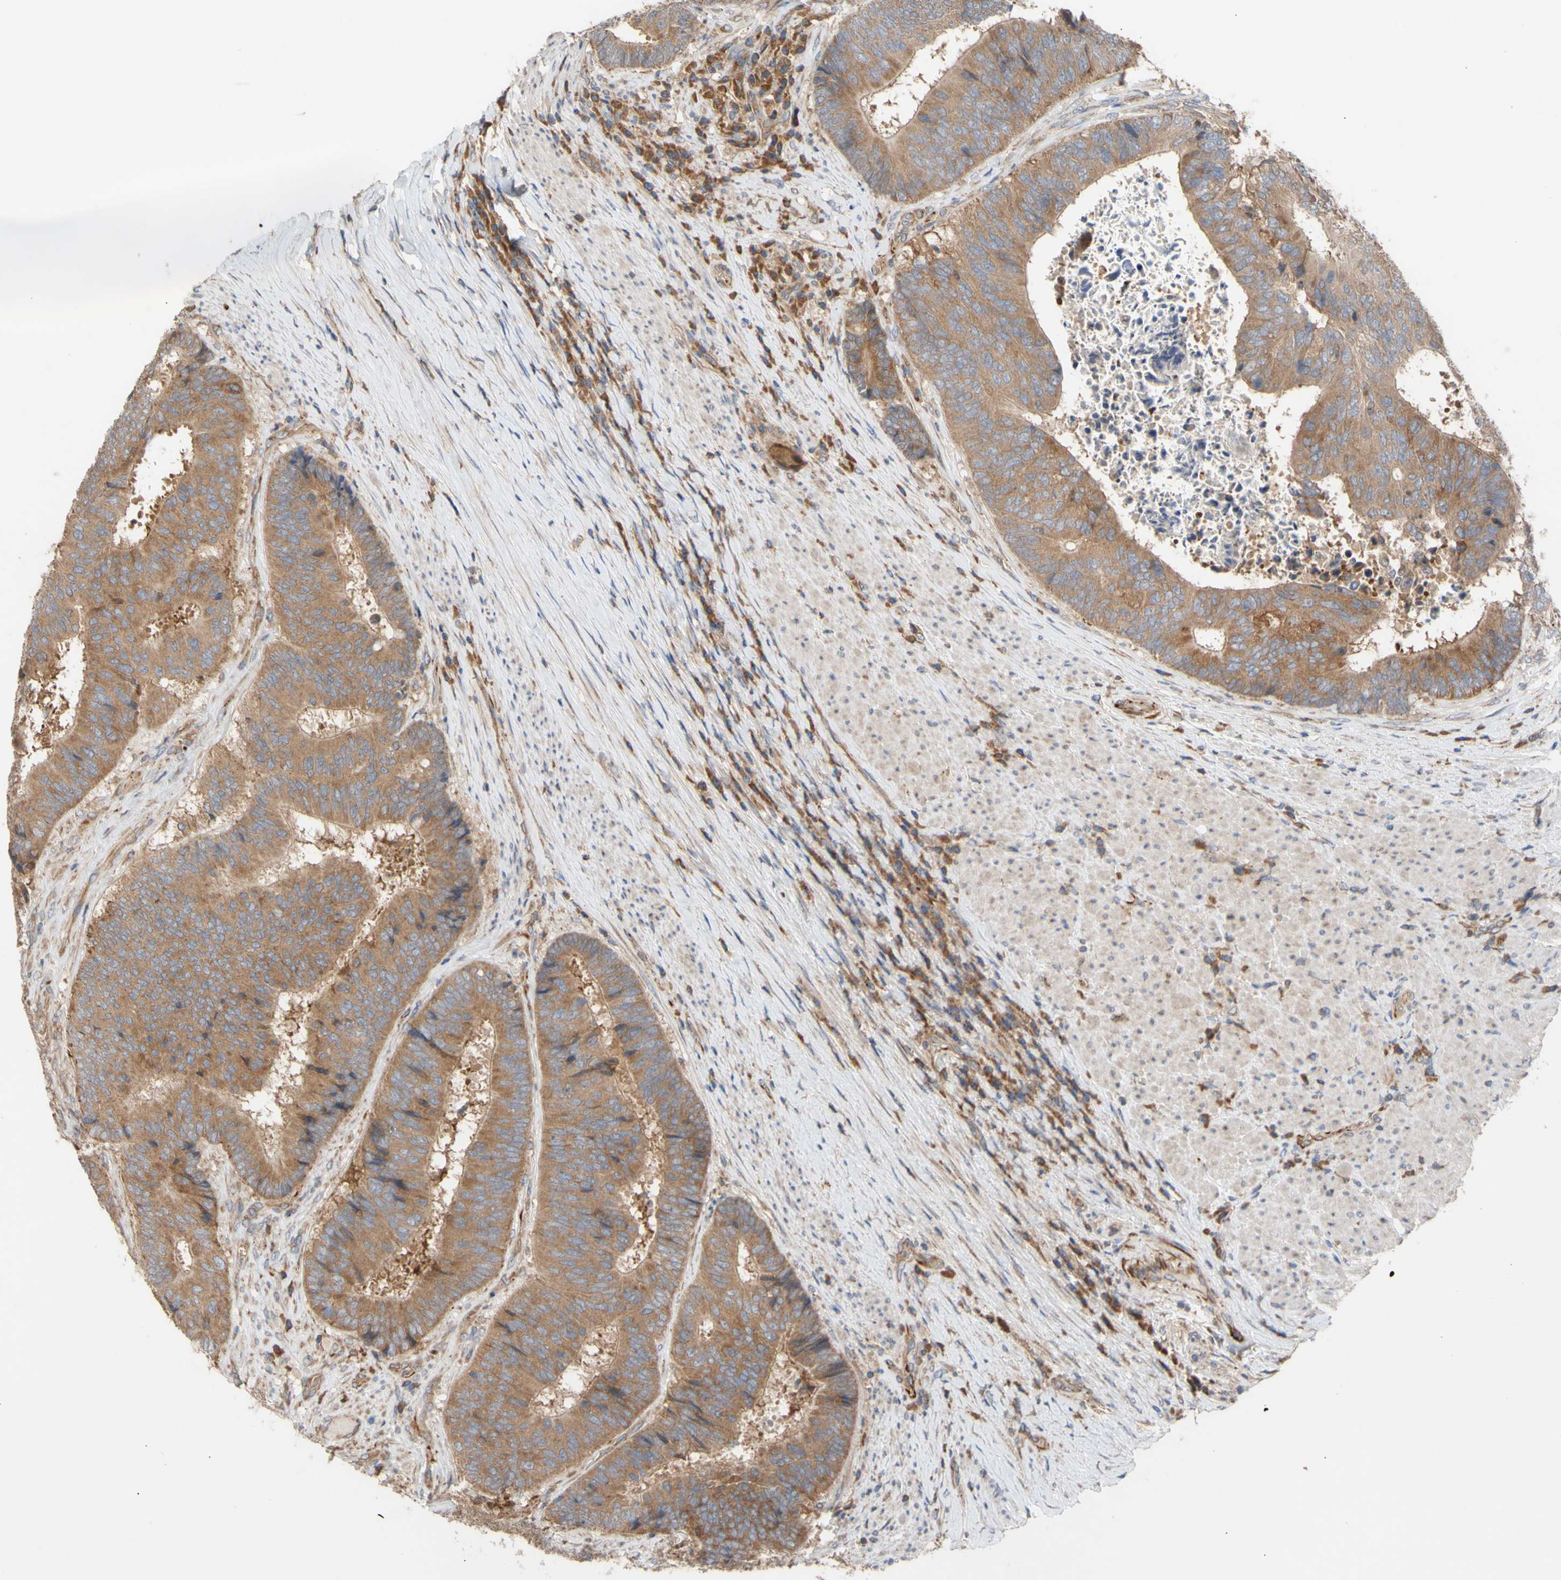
{"staining": {"intensity": "moderate", "quantity": ">75%", "location": "cytoplasmic/membranous"}, "tissue": "colorectal cancer", "cell_type": "Tumor cells", "image_type": "cancer", "snomed": [{"axis": "morphology", "description": "Adenocarcinoma, NOS"}, {"axis": "topography", "description": "Rectum"}], "caption": "This photomicrograph displays immunohistochemistry staining of human colorectal adenocarcinoma, with medium moderate cytoplasmic/membranous positivity in approximately >75% of tumor cells.", "gene": "EIF2S3", "patient": {"sex": "male", "age": 72}}